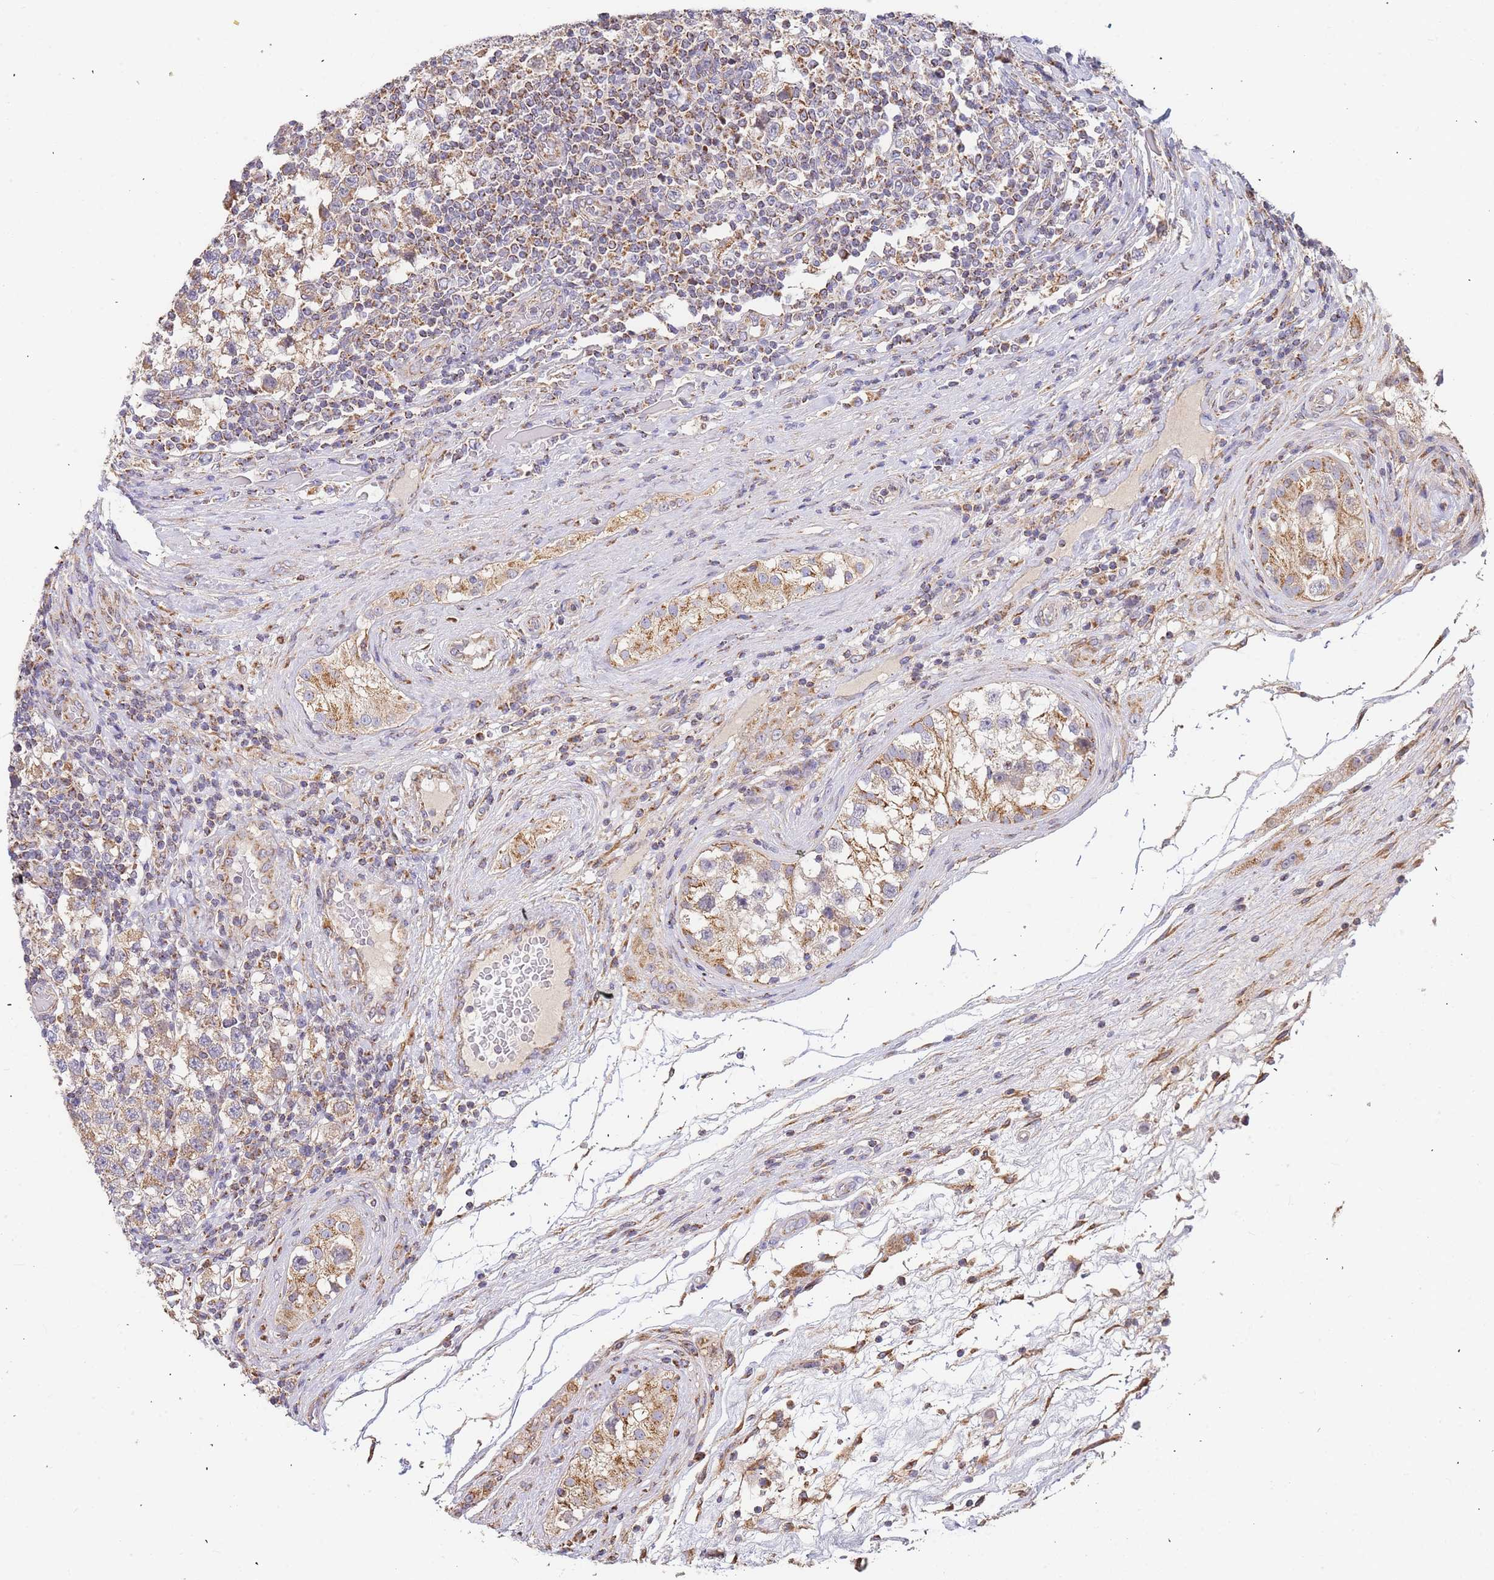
{"staining": {"intensity": "moderate", "quantity": ">75%", "location": "cytoplasmic/membranous"}, "tissue": "testis cancer", "cell_type": "Tumor cells", "image_type": "cancer", "snomed": [{"axis": "morphology", "description": "Seminoma, NOS"}, {"axis": "topography", "description": "Testis"}], "caption": "Protein analysis of seminoma (testis) tissue displays moderate cytoplasmic/membranous staining in about >75% of tumor cells.", "gene": "ADCY9", "patient": {"sex": "male", "age": 34}}